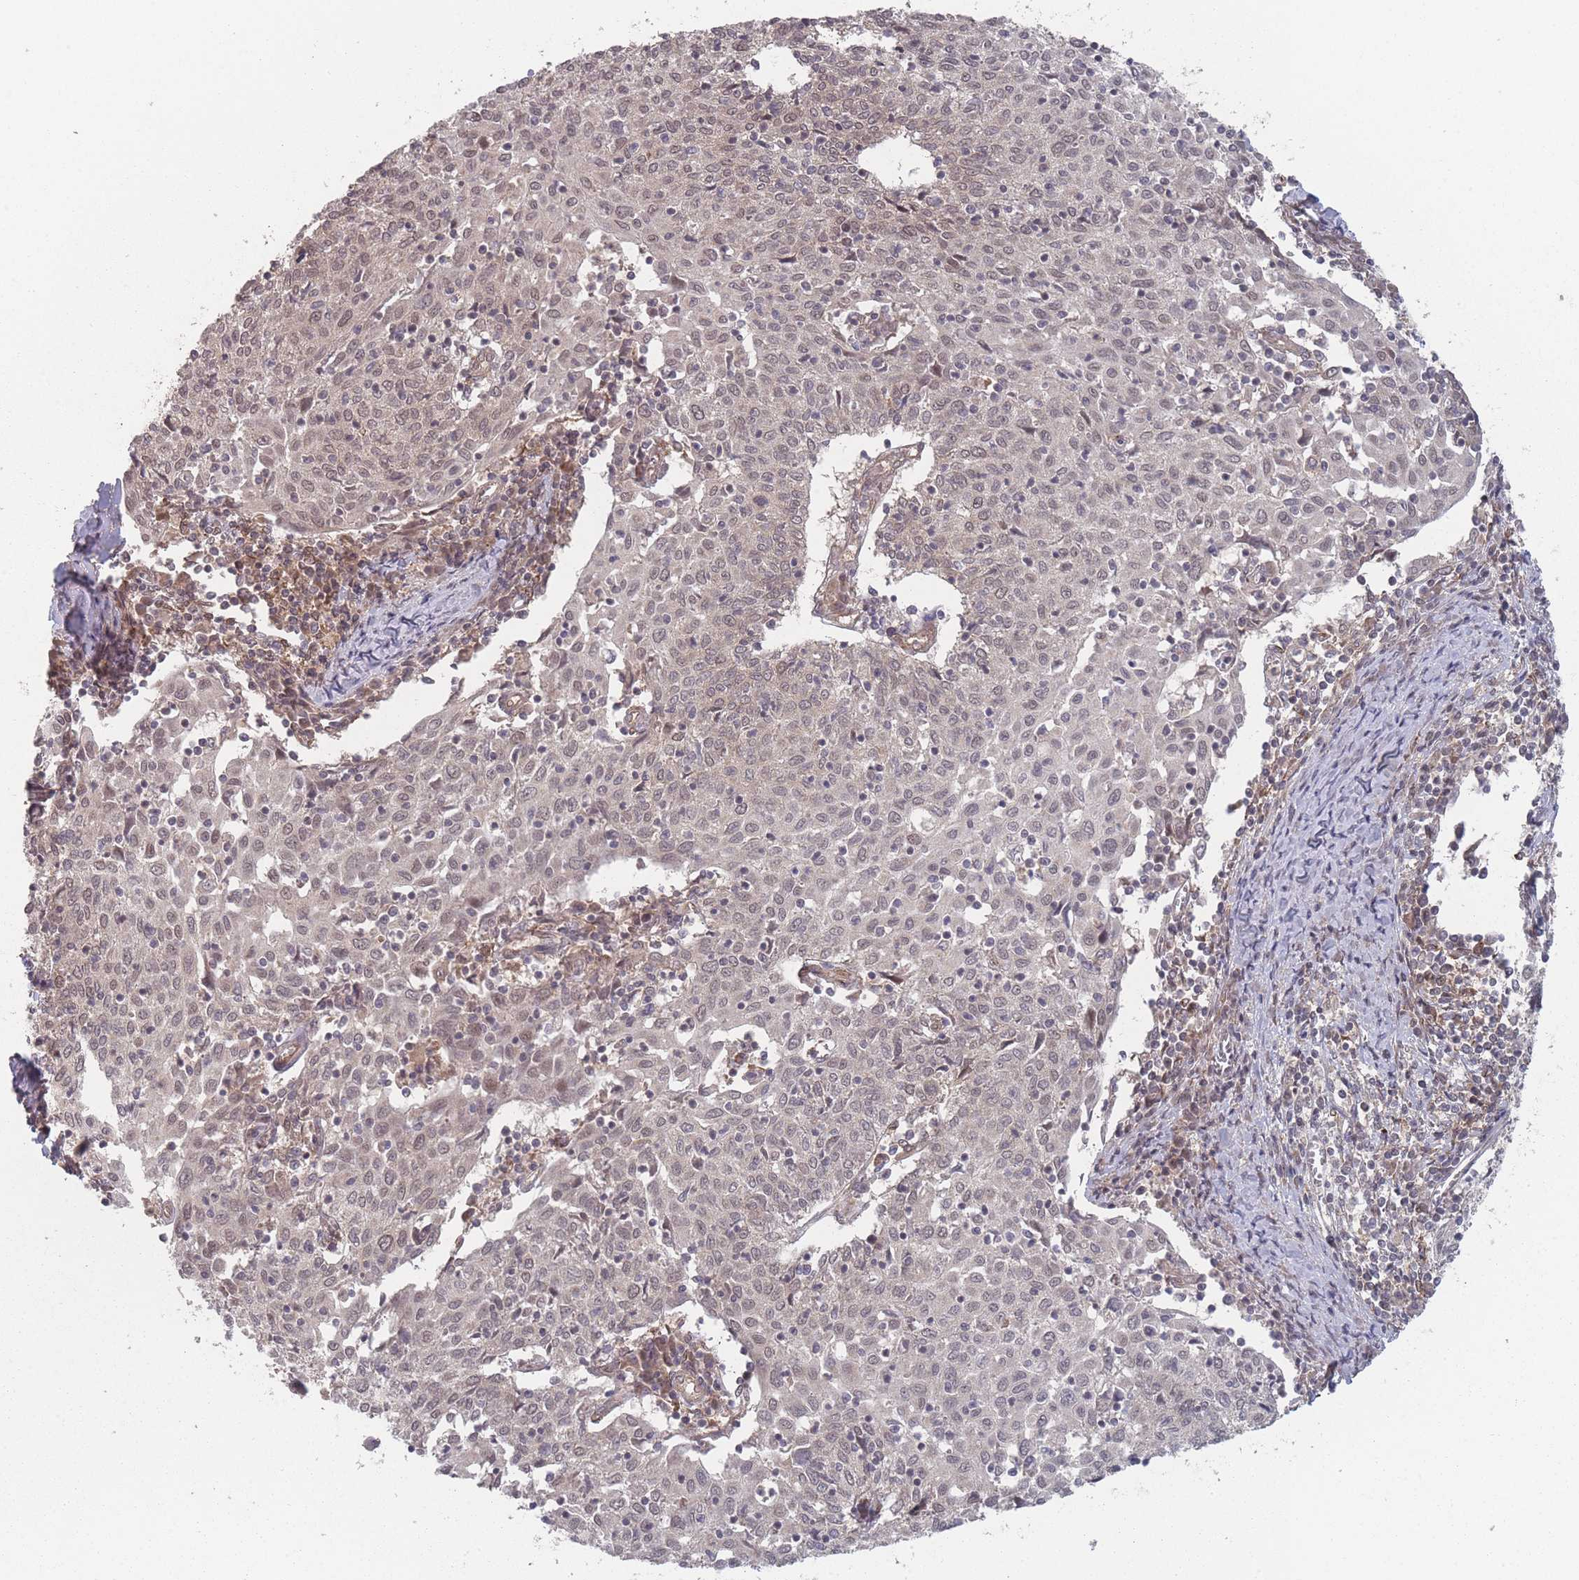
{"staining": {"intensity": "weak", "quantity": ">75%", "location": "nuclear"}, "tissue": "cervical cancer", "cell_type": "Tumor cells", "image_type": "cancer", "snomed": [{"axis": "morphology", "description": "Squamous cell carcinoma, NOS"}, {"axis": "topography", "description": "Cervix"}], "caption": "IHC (DAB) staining of human cervical cancer (squamous cell carcinoma) reveals weak nuclear protein positivity in about >75% of tumor cells.", "gene": "CNTRL", "patient": {"sex": "female", "age": 52}}